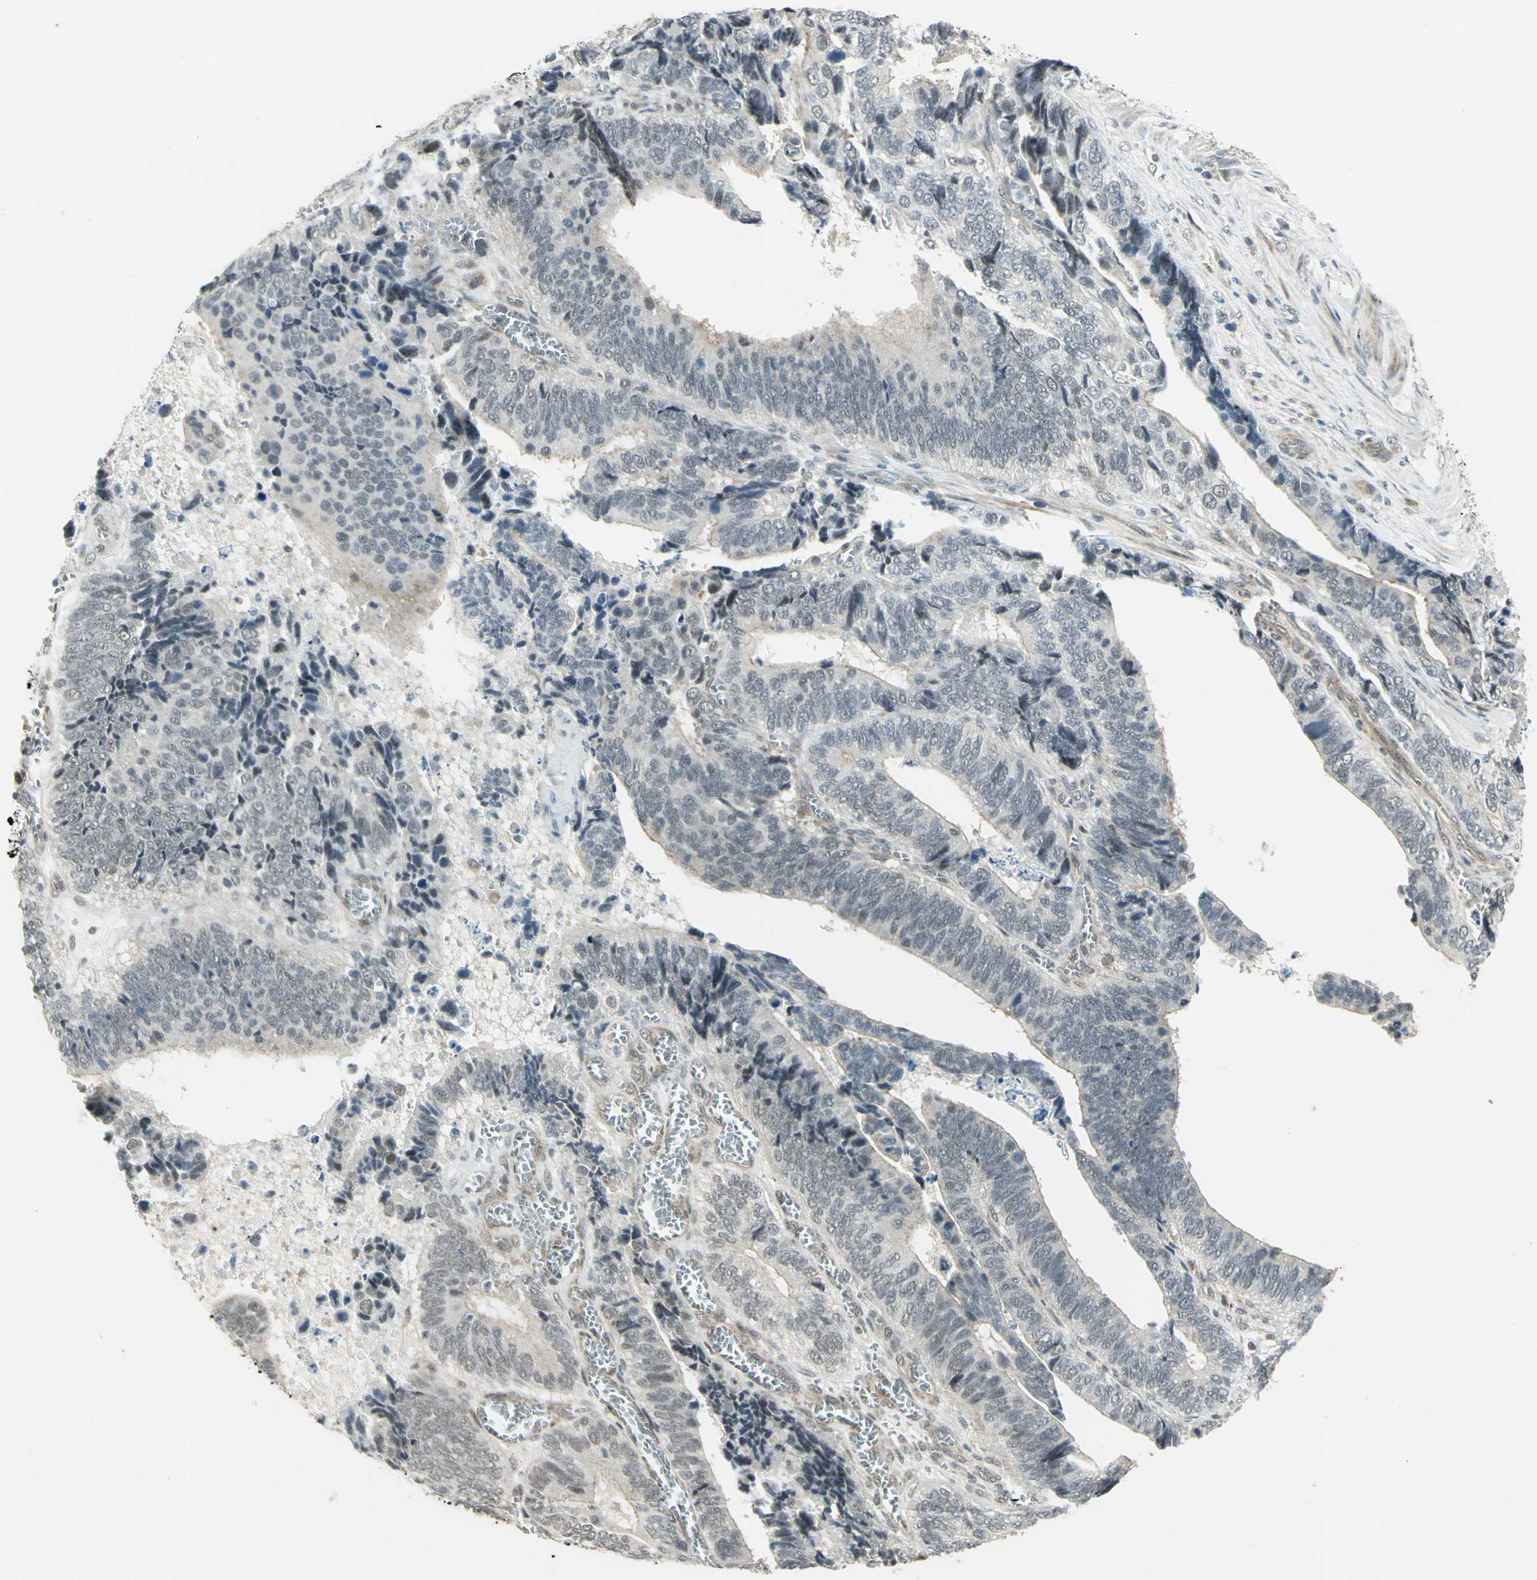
{"staining": {"intensity": "moderate", "quantity": "25%-75%", "location": "cytoplasmic/membranous,nuclear"}, "tissue": "colorectal cancer", "cell_type": "Tumor cells", "image_type": "cancer", "snomed": [{"axis": "morphology", "description": "Adenocarcinoma, NOS"}, {"axis": "topography", "description": "Colon"}], "caption": "Human adenocarcinoma (colorectal) stained for a protein (brown) reveals moderate cytoplasmic/membranous and nuclear positive expression in about 25%-75% of tumor cells.", "gene": "PLAGL2", "patient": {"sex": "male", "age": 72}}